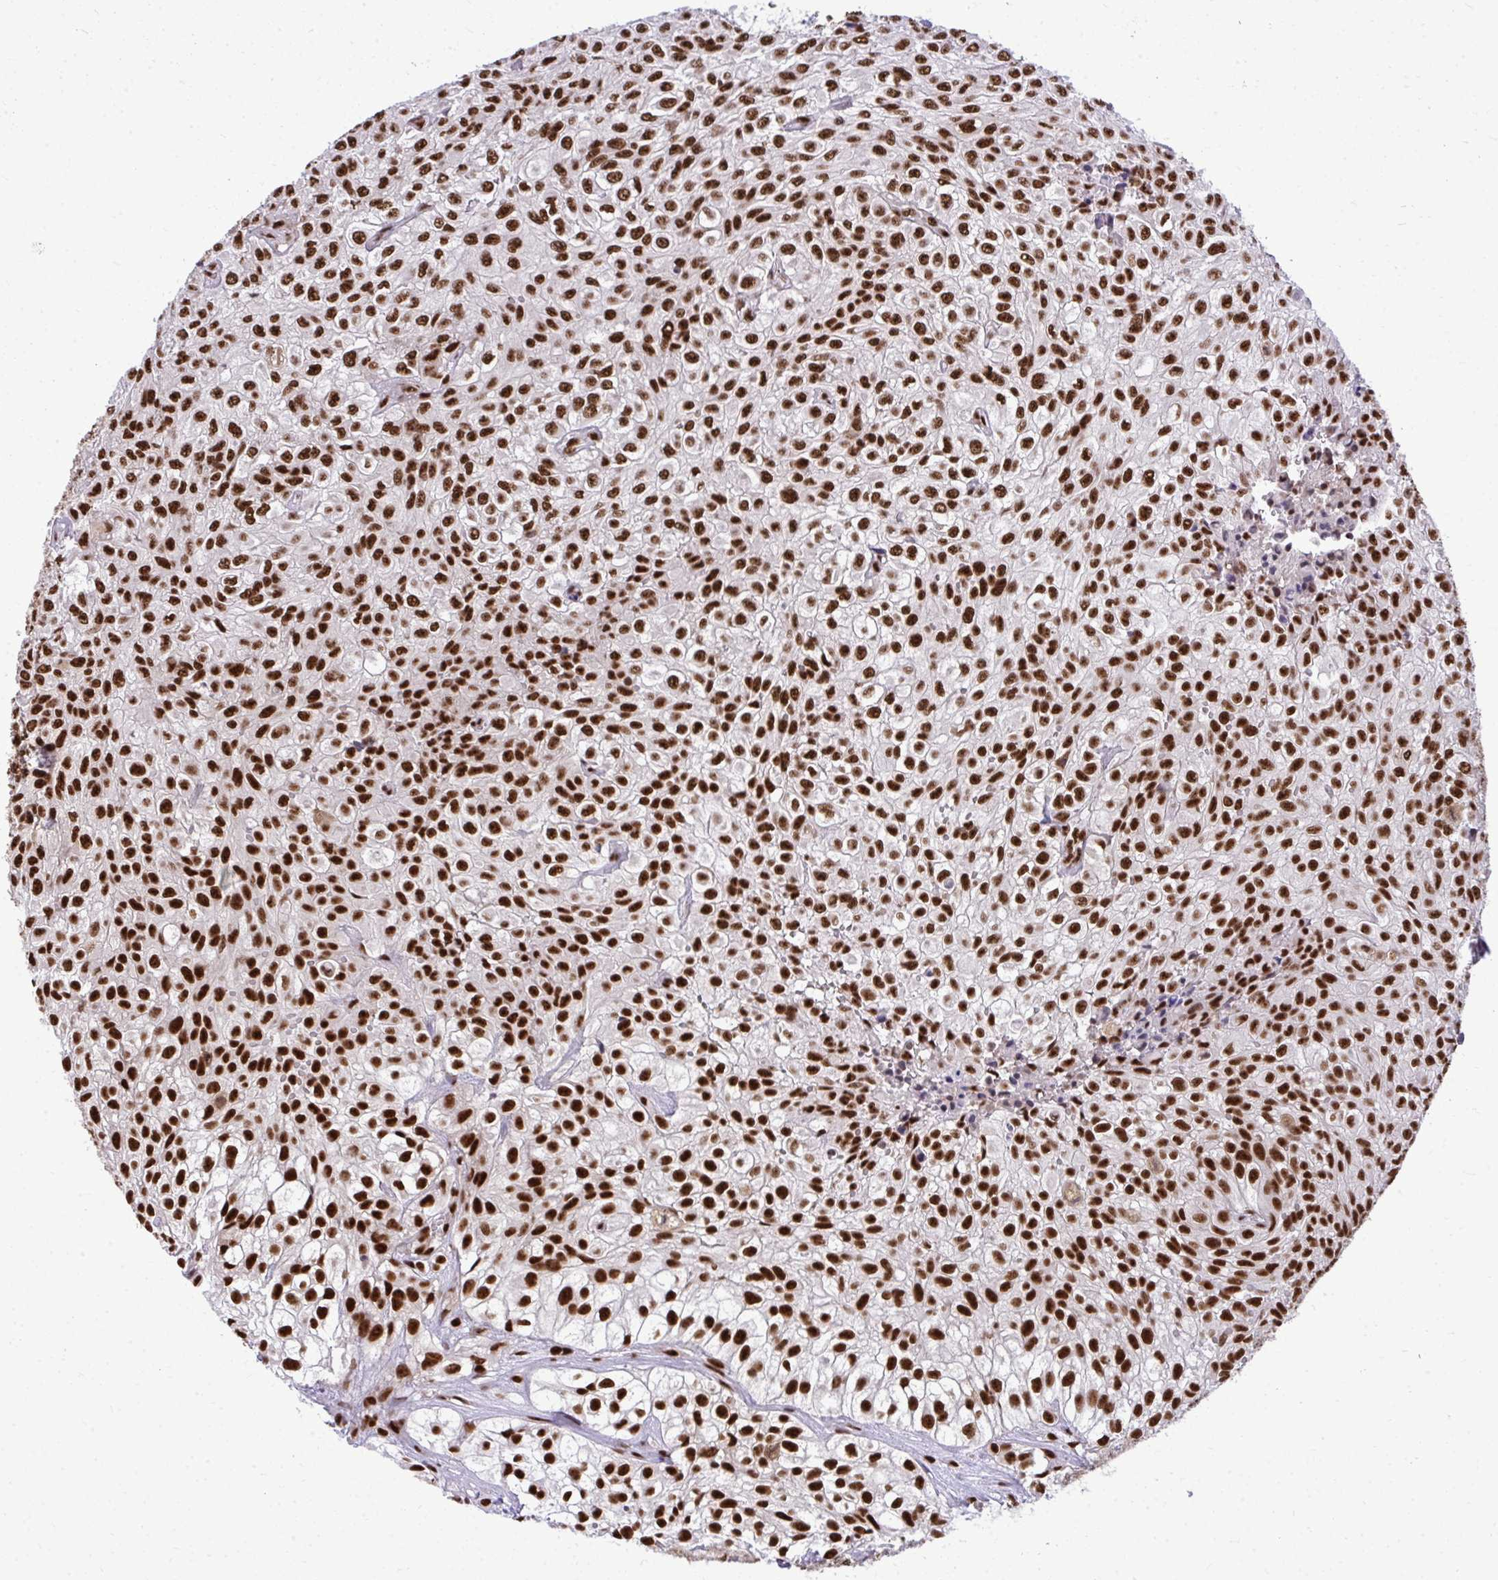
{"staining": {"intensity": "strong", "quantity": ">75%", "location": "nuclear"}, "tissue": "urothelial cancer", "cell_type": "Tumor cells", "image_type": "cancer", "snomed": [{"axis": "morphology", "description": "Urothelial carcinoma, High grade"}, {"axis": "topography", "description": "Urinary bladder"}], "caption": "Immunohistochemistry micrograph of urothelial cancer stained for a protein (brown), which shows high levels of strong nuclear expression in about >75% of tumor cells.", "gene": "PRPF19", "patient": {"sex": "male", "age": 56}}